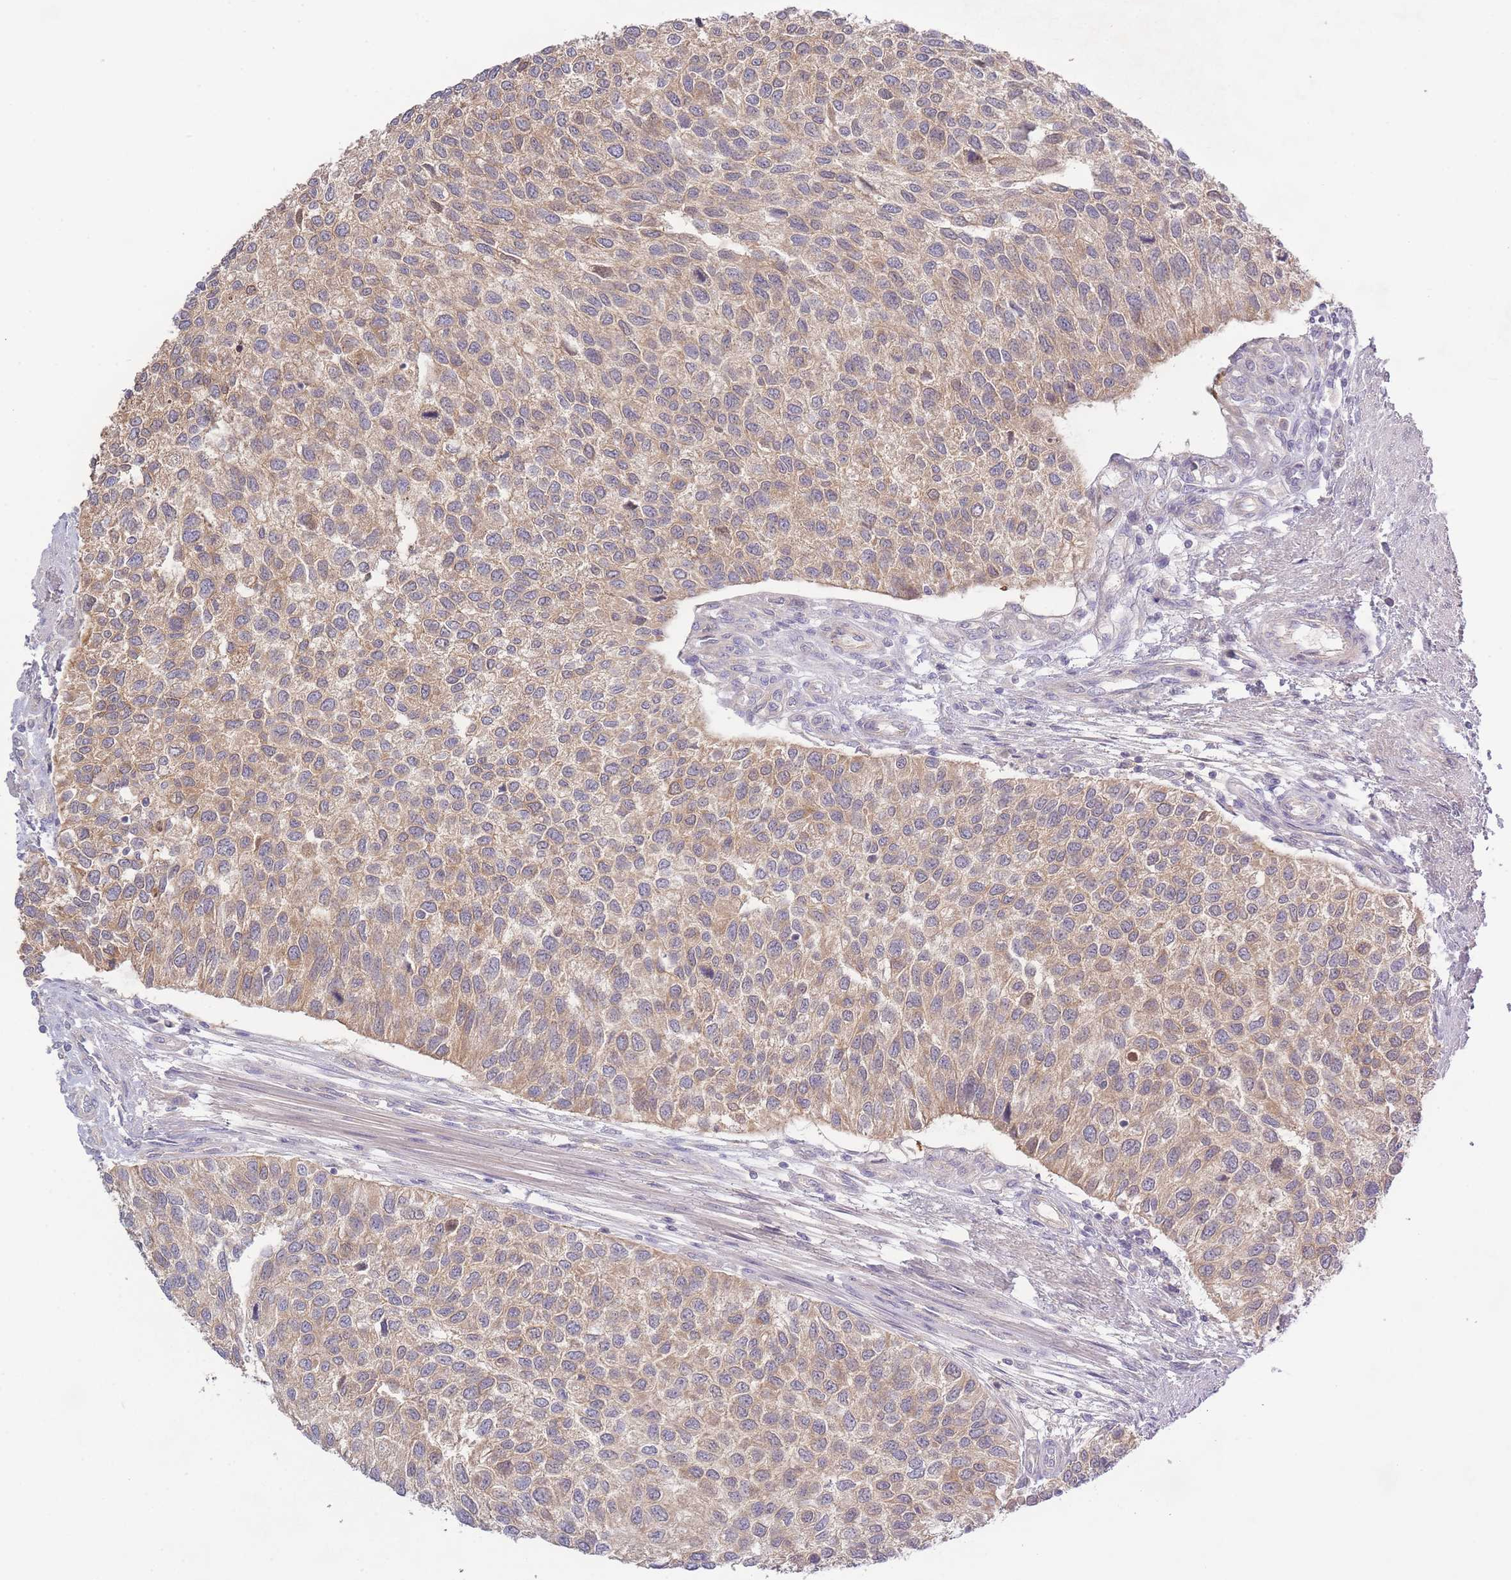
{"staining": {"intensity": "moderate", "quantity": "25%-75%", "location": "cytoplasmic/membranous"}, "tissue": "urothelial cancer", "cell_type": "Tumor cells", "image_type": "cancer", "snomed": [{"axis": "morphology", "description": "Urothelial carcinoma, NOS"}, {"axis": "topography", "description": "Urinary bladder"}], "caption": "The micrograph reveals staining of urothelial cancer, revealing moderate cytoplasmic/membranous protein staining (brown color) within tumor cells.", "gene": "SPHKAP", "patient": {"sex": "male", "age": 55}}